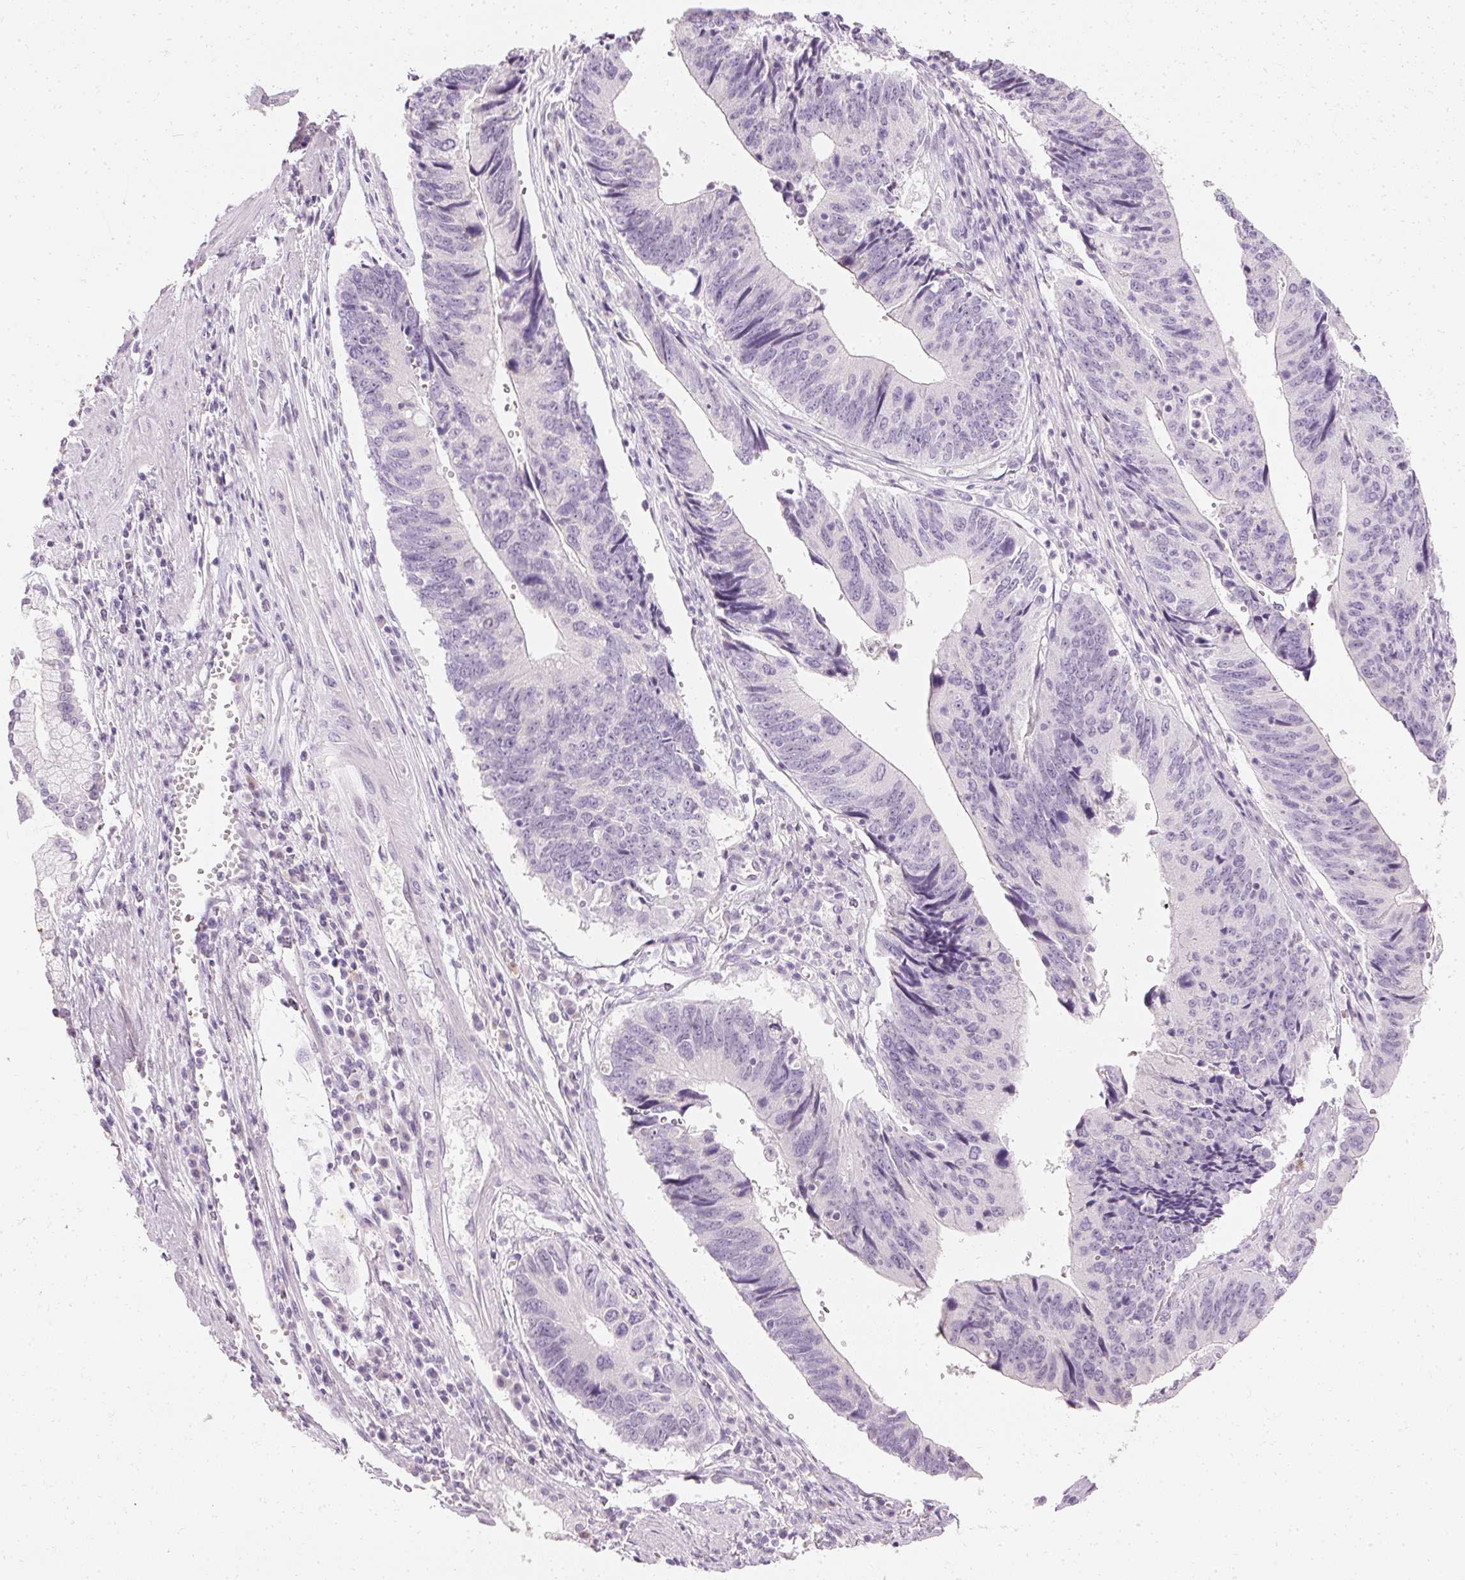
{"staining": {"intensity": "negative", "quantity": "none", "location": "none"}, "tissue": "stomach cancer", "cell_type": "Tumor cells", "image_type": "cancer", "snomed": [{"axis": "morphology", "description": "Adenocarcinoma, NOS"}, {"axis": "topography", "description": "Stomach"}], "caption": "Immunohistochemistry micrograph of stomach cancer (adenocarcinoma) stained for a protein (brown), which displays no expression in tumor cells. (DAB (3,3'-diaminobenzidine) IHC, high magnification).", "gene": "ELAVL3", "patient": {"sex": "male", "age": 59}}